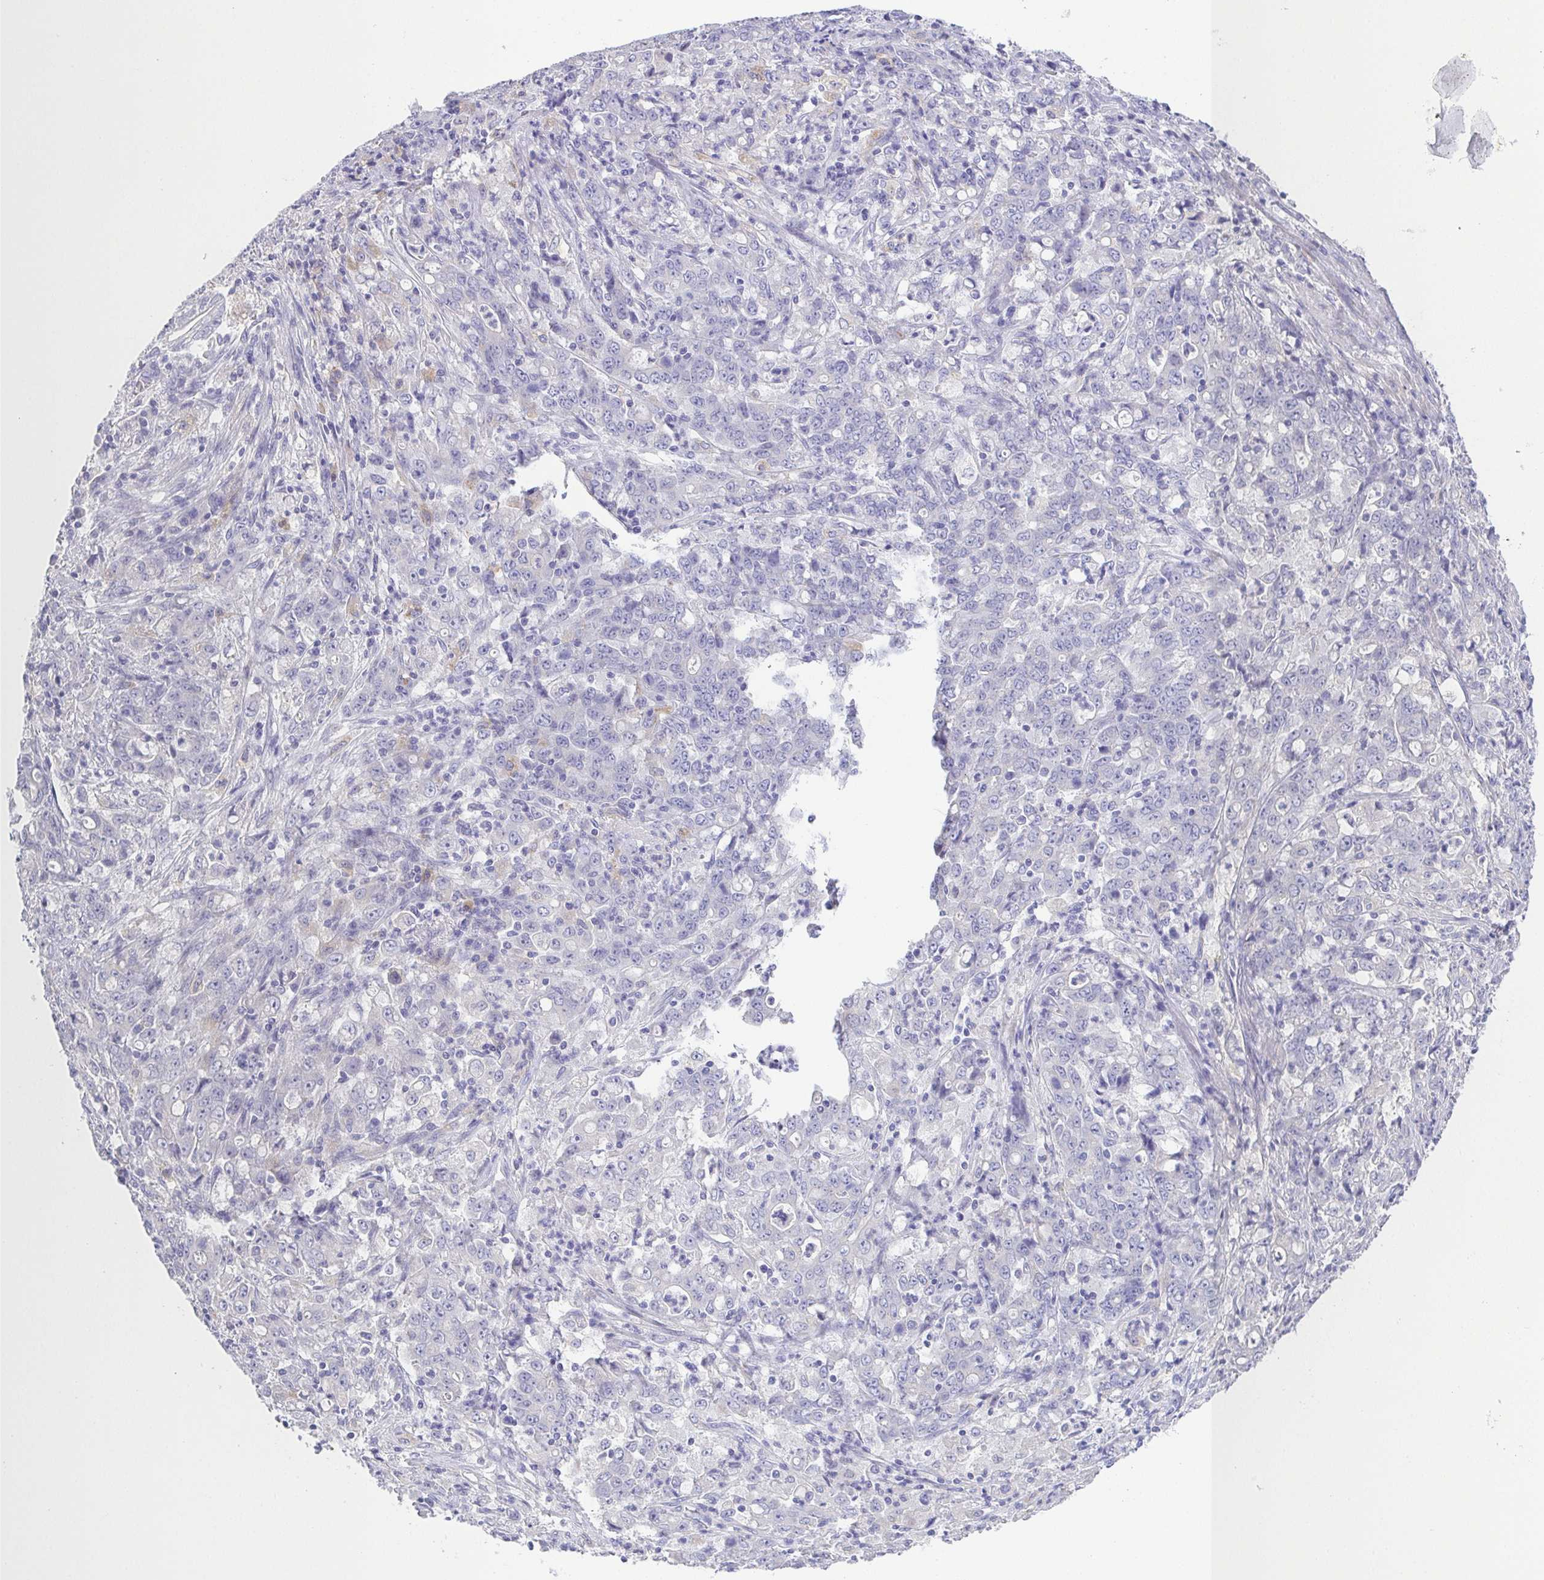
{"staining": {"intensity": "negative", "quantity": "none", "location": "none"}, "tissue": "stomach cancer", "cell_type": "Tumor cells", "image_type": "cancer", "snomed": [{"axis": "morphology", "description": "Adenocarcinoma, NOS"}, {"axis": "topography", "description": "Stomach, lower"}], "caption": "The histopathology image displays no staining of tumor cells in stomach cancer (adenocarcinoma).", "gene": "PKDREJ", "patient": {"sex": "female", "age": 71}}